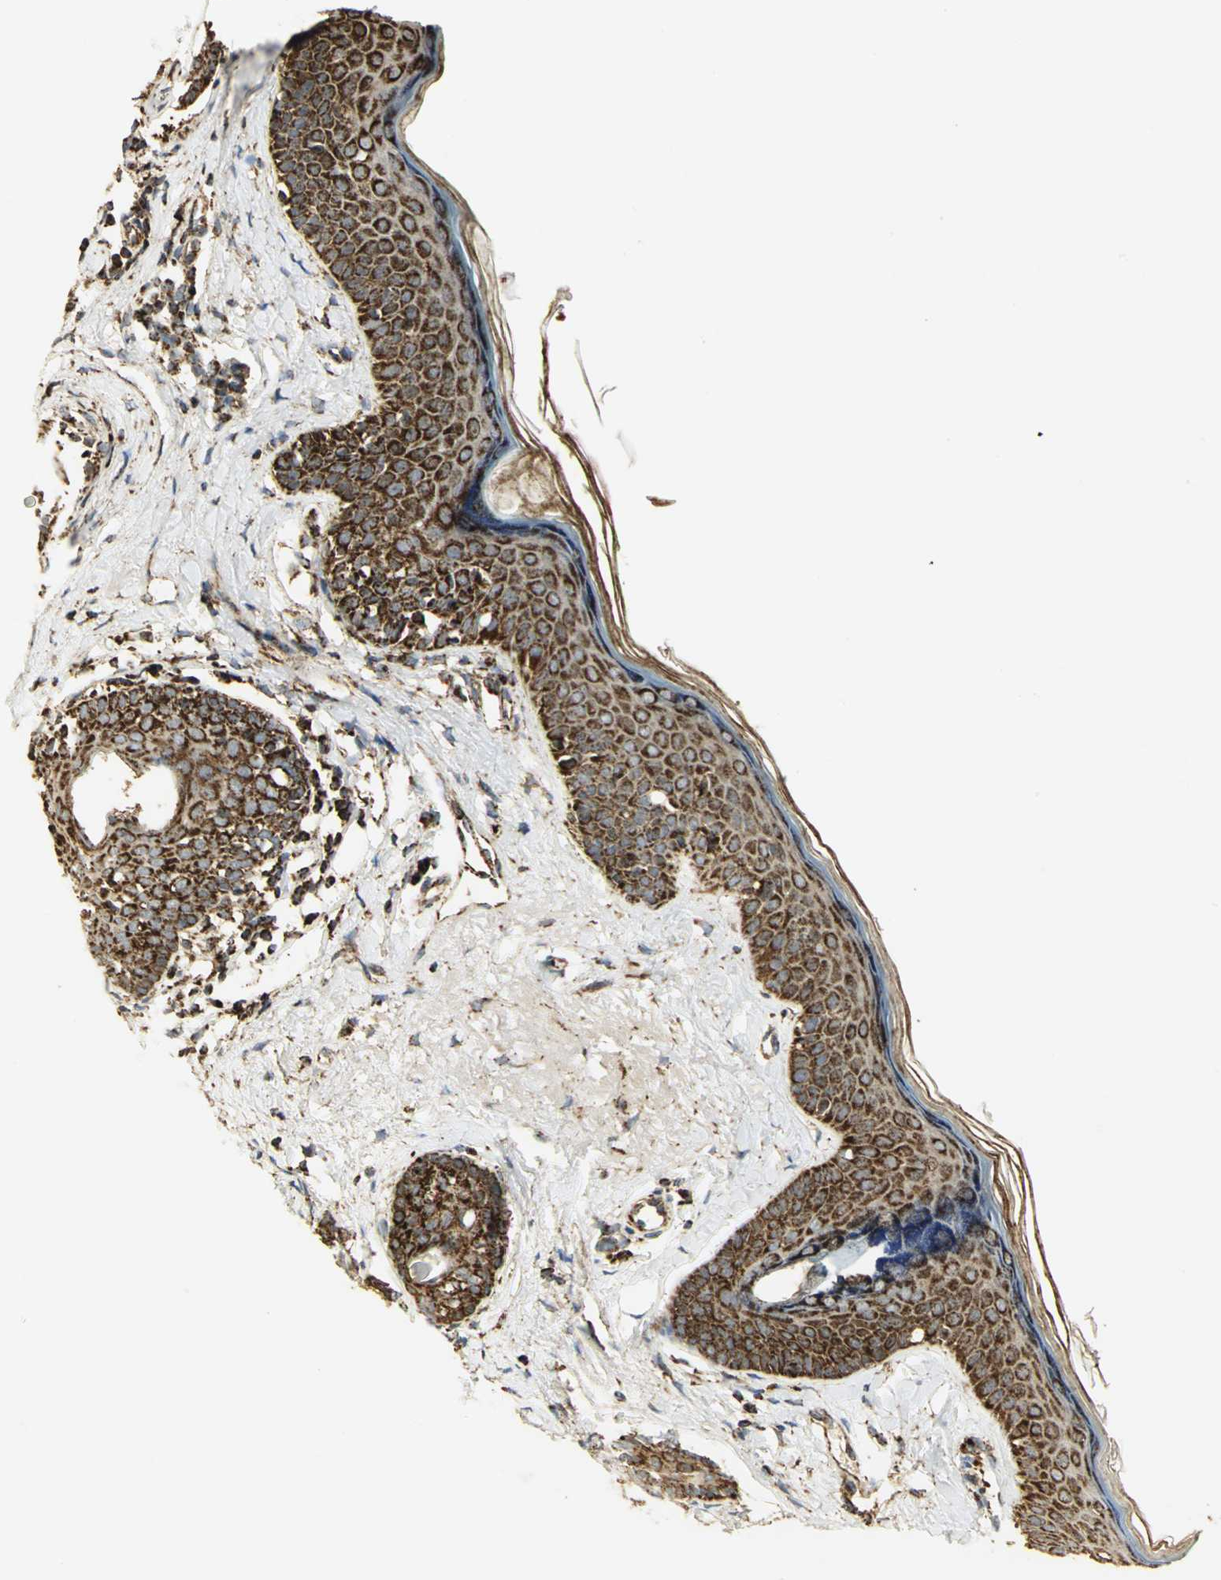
{"staining": {"intensity": "strong", "quantity": ">75%", "location": "cytoplasmic/membranous"}, "tissue": "skin cancer", "cell_type": "Tumor cells", "image_type": "cancer", "snomed": [{"axis": "morphology", "description": "Normal tissue, NOS"}, {"axis": "morphology", "description": "Basal cell carcinoma"}, {"axis": "topography", "description": "Skin"}], "caption": "Skin cancer (basal cell carcinoma) stained with a brown dye exhibits strong cytoplasmic/membranous positive expression in approximately >75% of tumor cells.", "gene": "VDAC1", "patient": {"sex": "female", "age": 69}}